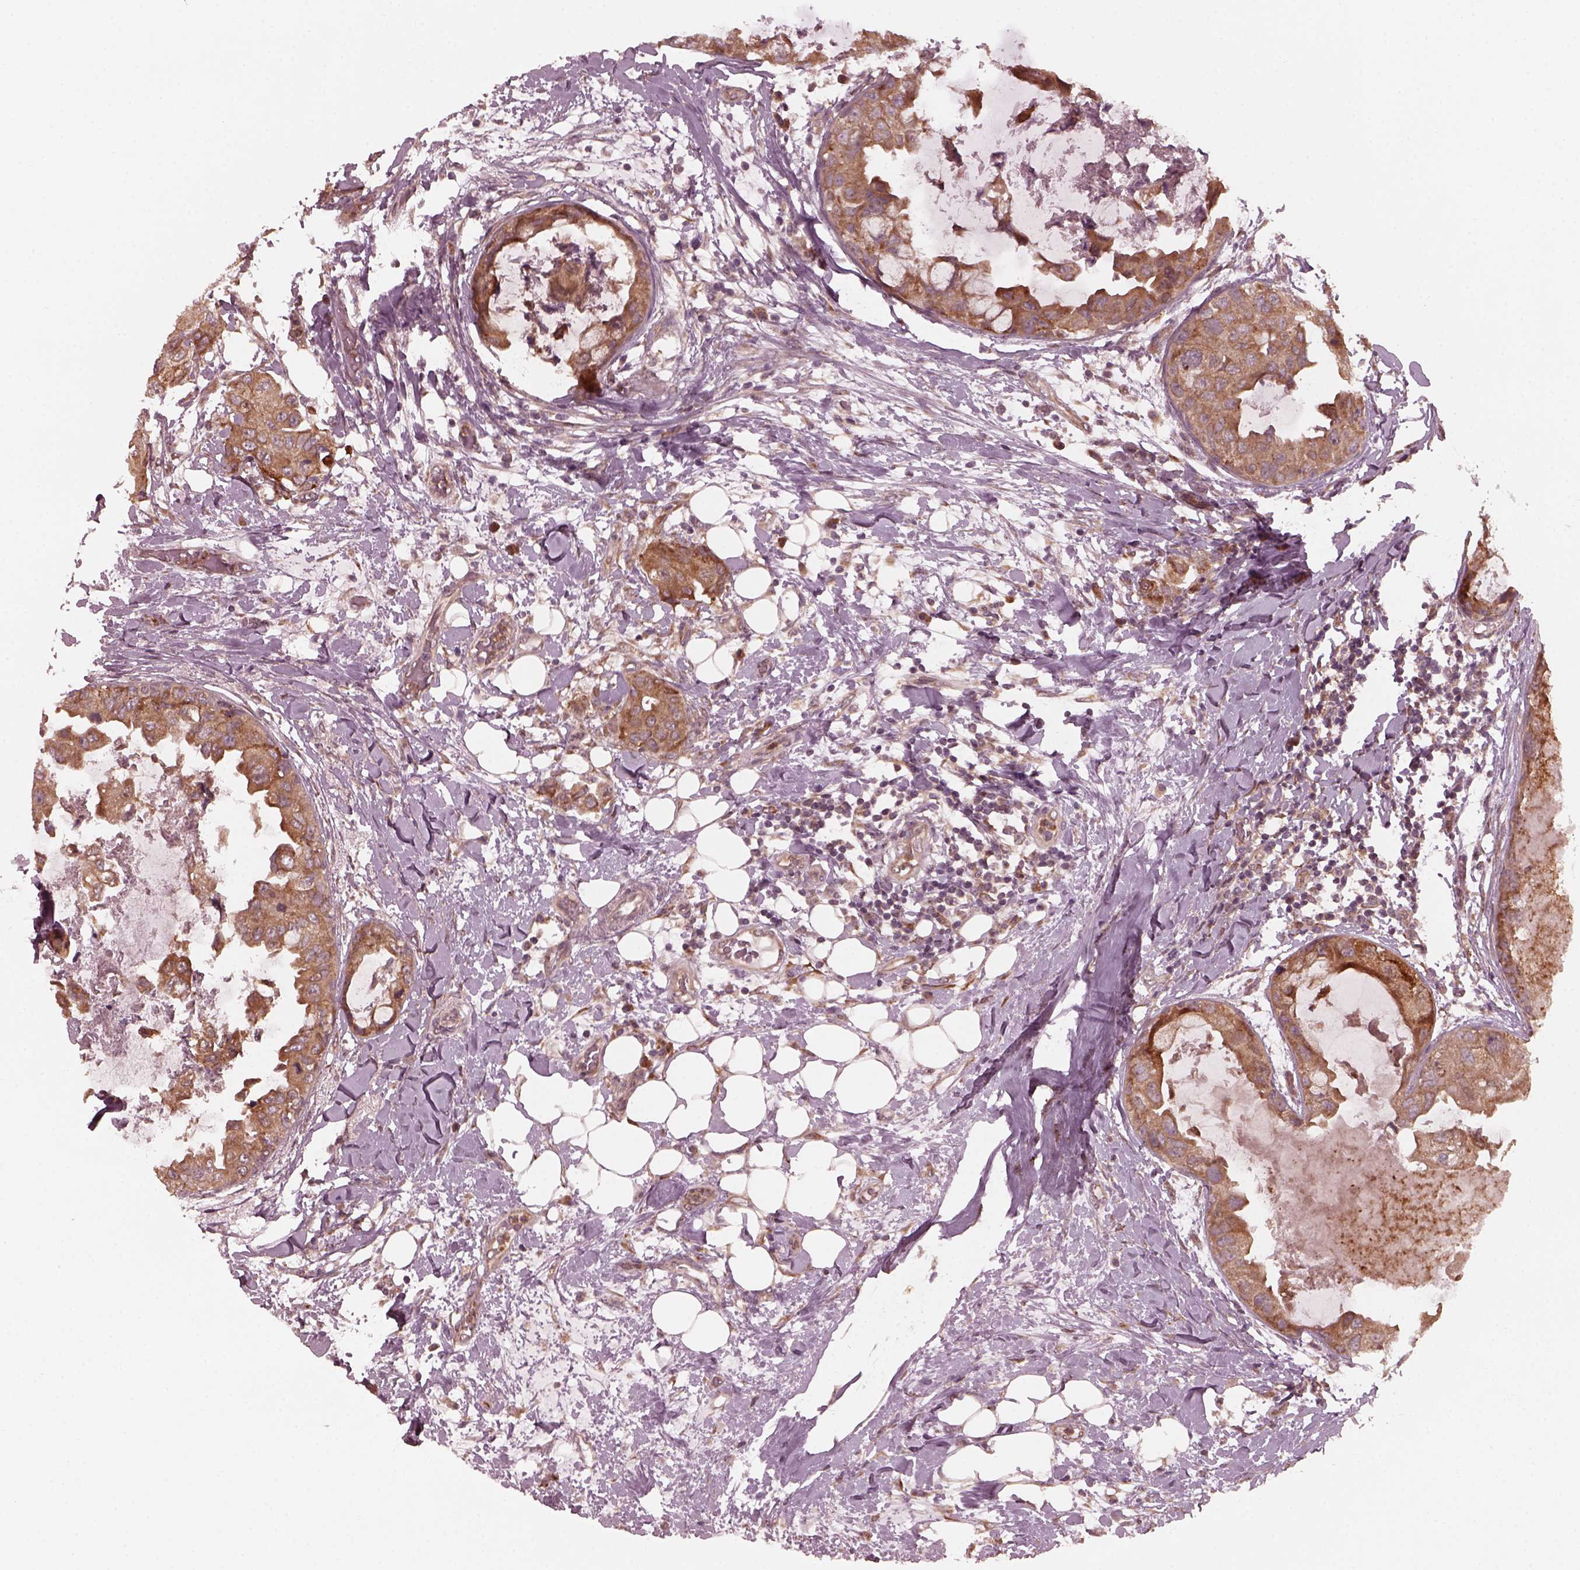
{"staining": {"intensity": "moderate", "quantity": ">75%", "location": "cytoplasmic/membranous"}, "tissue": "breast cancer", "cell_type": "Tumor cells", "image_type": "cancer", "snomed": [{"axis": "morphology", "description": "Normal tissue, NOS"}, {"axis": "morphology", "description": "Duct carcinoma"}, {"axis": "topography", "description": "Breast"}], "caption": "Human breast cancer (infiltrating ductal carcinoma) stained with a brown dye shows moderate cytoplasmic/membranous positive expression in approximately >75% of tumor cells.", "gene": "FAF2", "patient": {"sex": "female", "age": 40}}